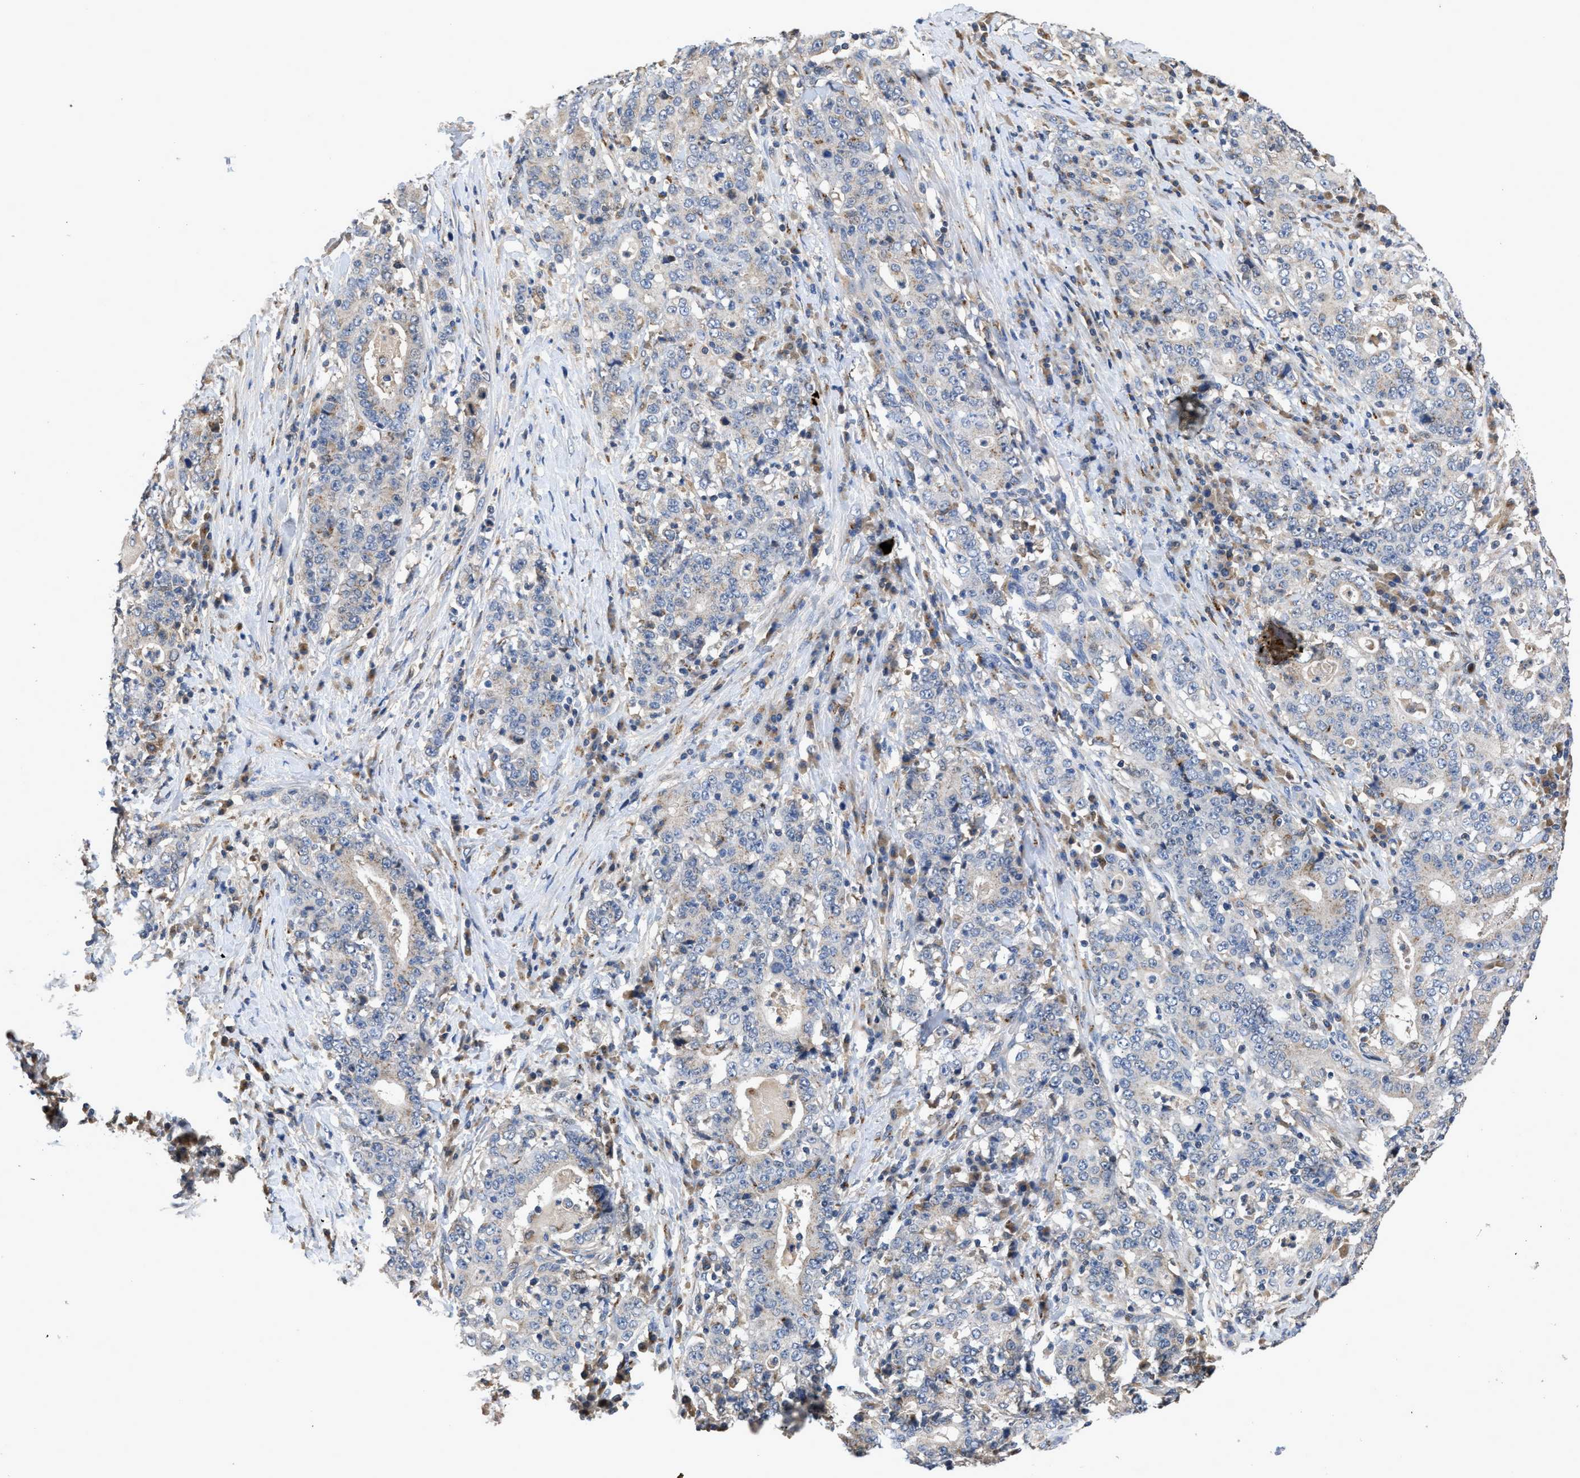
{"staining": {"intensity": "negative", "quantity": "none", "location": "none"}, "tissue": "stomach cancer", "cell_type": "Tumor cells", "image_type": "cancer", "snomed": [{"axis": "morphology", "description": "Normal tissue, NOS"}, {"axis": "morphology", "description": "Adenocarcinoma, NOS"}, {"axis": "topography", "description": "Stomach, upper"}, {"axis": "topography", "description": "Stomach"}], "caption": "High power microscopy histopathology image of an immunohistochemistry (IHC) micrograph of stomach cancer (adenocarcinoma), revealing no significant staining in tumor cells. Nuclei are stained in blue.", "gene": "SIK2", "patient": {"sex": "male", "age": 59}}